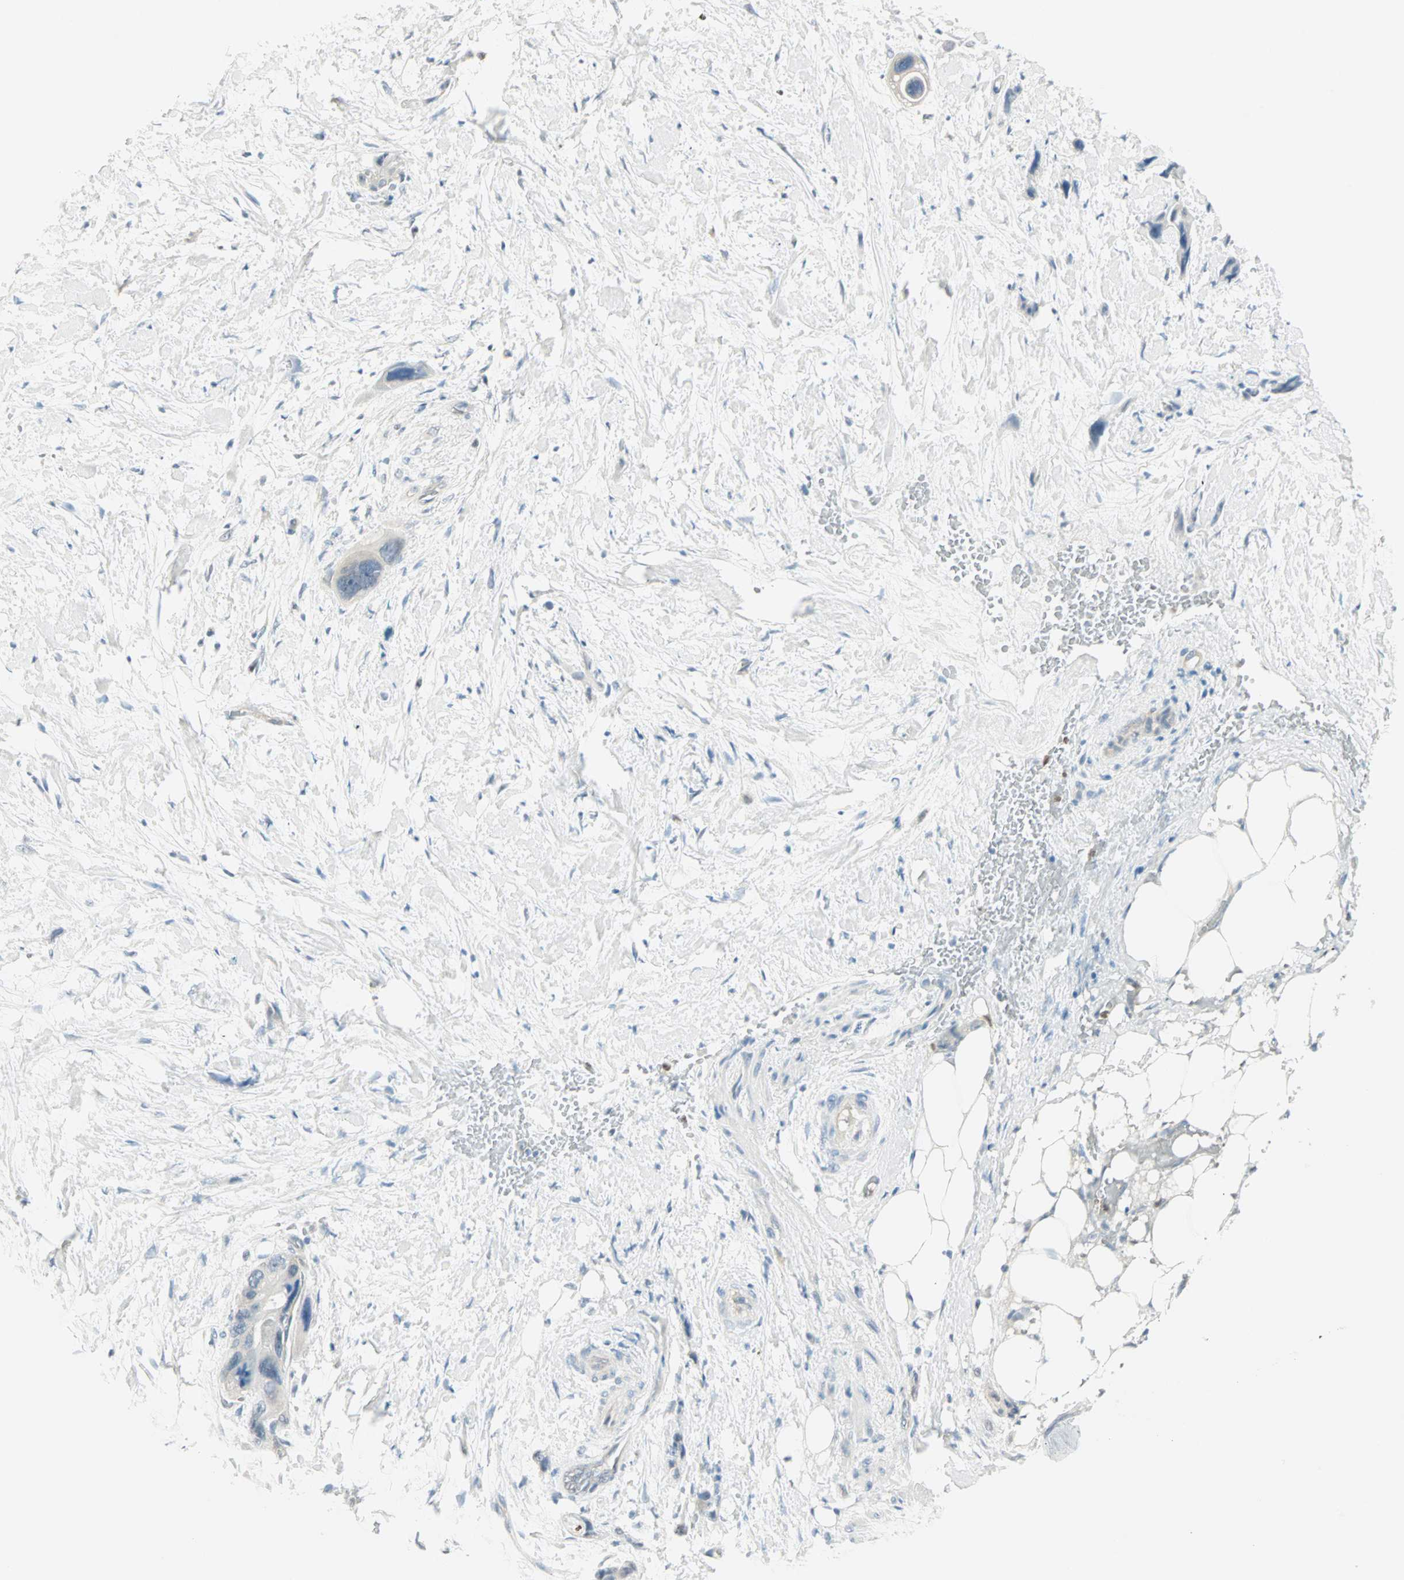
{"staining": {"intensity": "negative", "quantity": "none", "location": "none"}, "tissue": "pancreatic cancer", "cell_type": "Tumor cells", "image_type": "cancer", "snomed": [{"axis": "morphology", "description": "Adenocarcinoma, NOS"}, {"axis": "topography", "description": "Pancreas"}], "caption": "High magnification brightfield microscopy of pancreatic adenocarcinoma stained with DAB (3,3'-diaminobenzidine) (brown) and counterstained with hematoxylin (blue): tumor cells show no significant staining.", "gene": "MLLT10", "patient": {"sex": "male", "age": 46}}